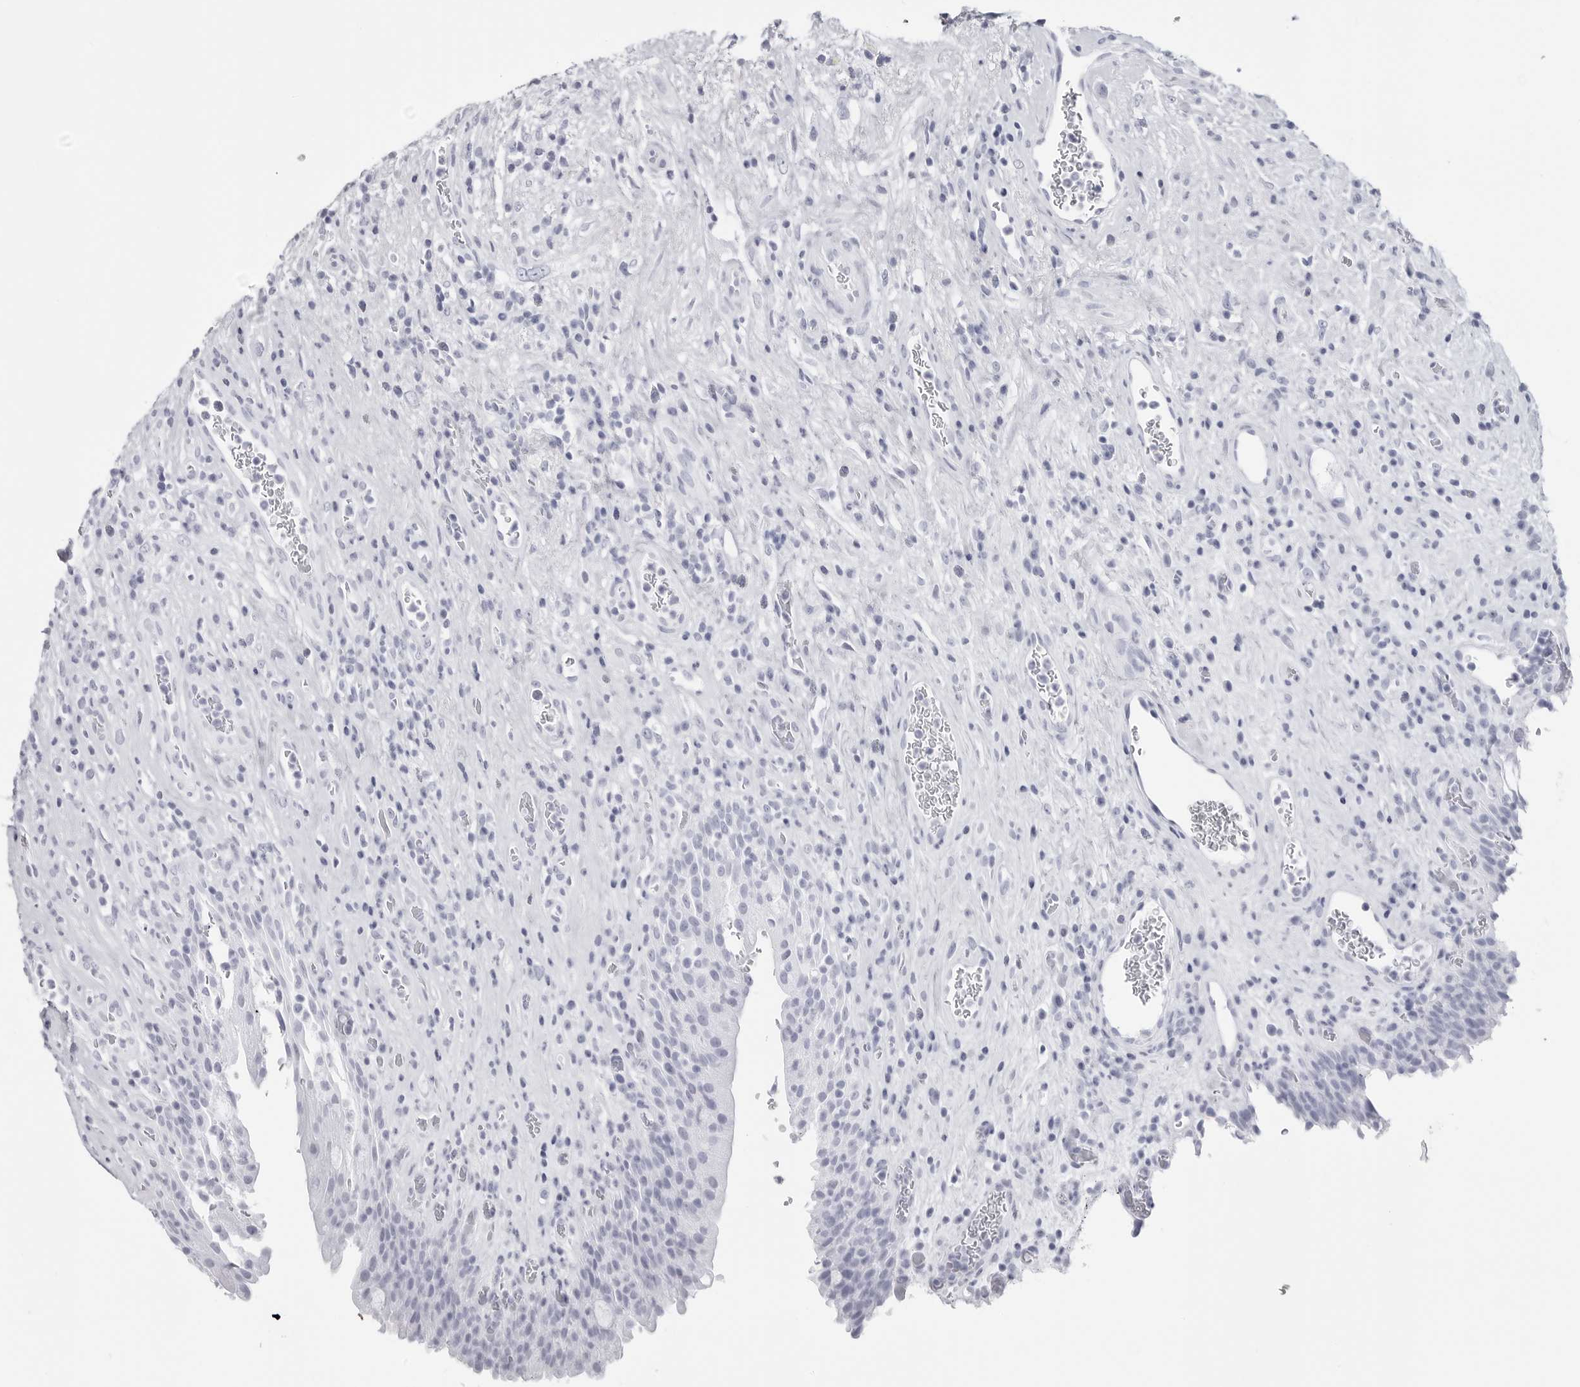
{"staining": {"intensity": "negative", "quantity": "none", "location": "none"}, "tissue": "urinary bladder", "cell_type": "Urothelial cells", "image_type": "normal", "snomed": [{"axis": "morphology", "description": "Normal tissue, NOS"}, {"axis": "morphology", "description": "Inflammation, NOS"}, {"axis": "topography", "description": "Urinary bladder"}], "caption": "This is an immunohistochemistry micrograph of benign human urinary bladder. There is no positivity in urothelial cells.", "gene": "CST2", "patient": {"sex": "female", "age": 75}}